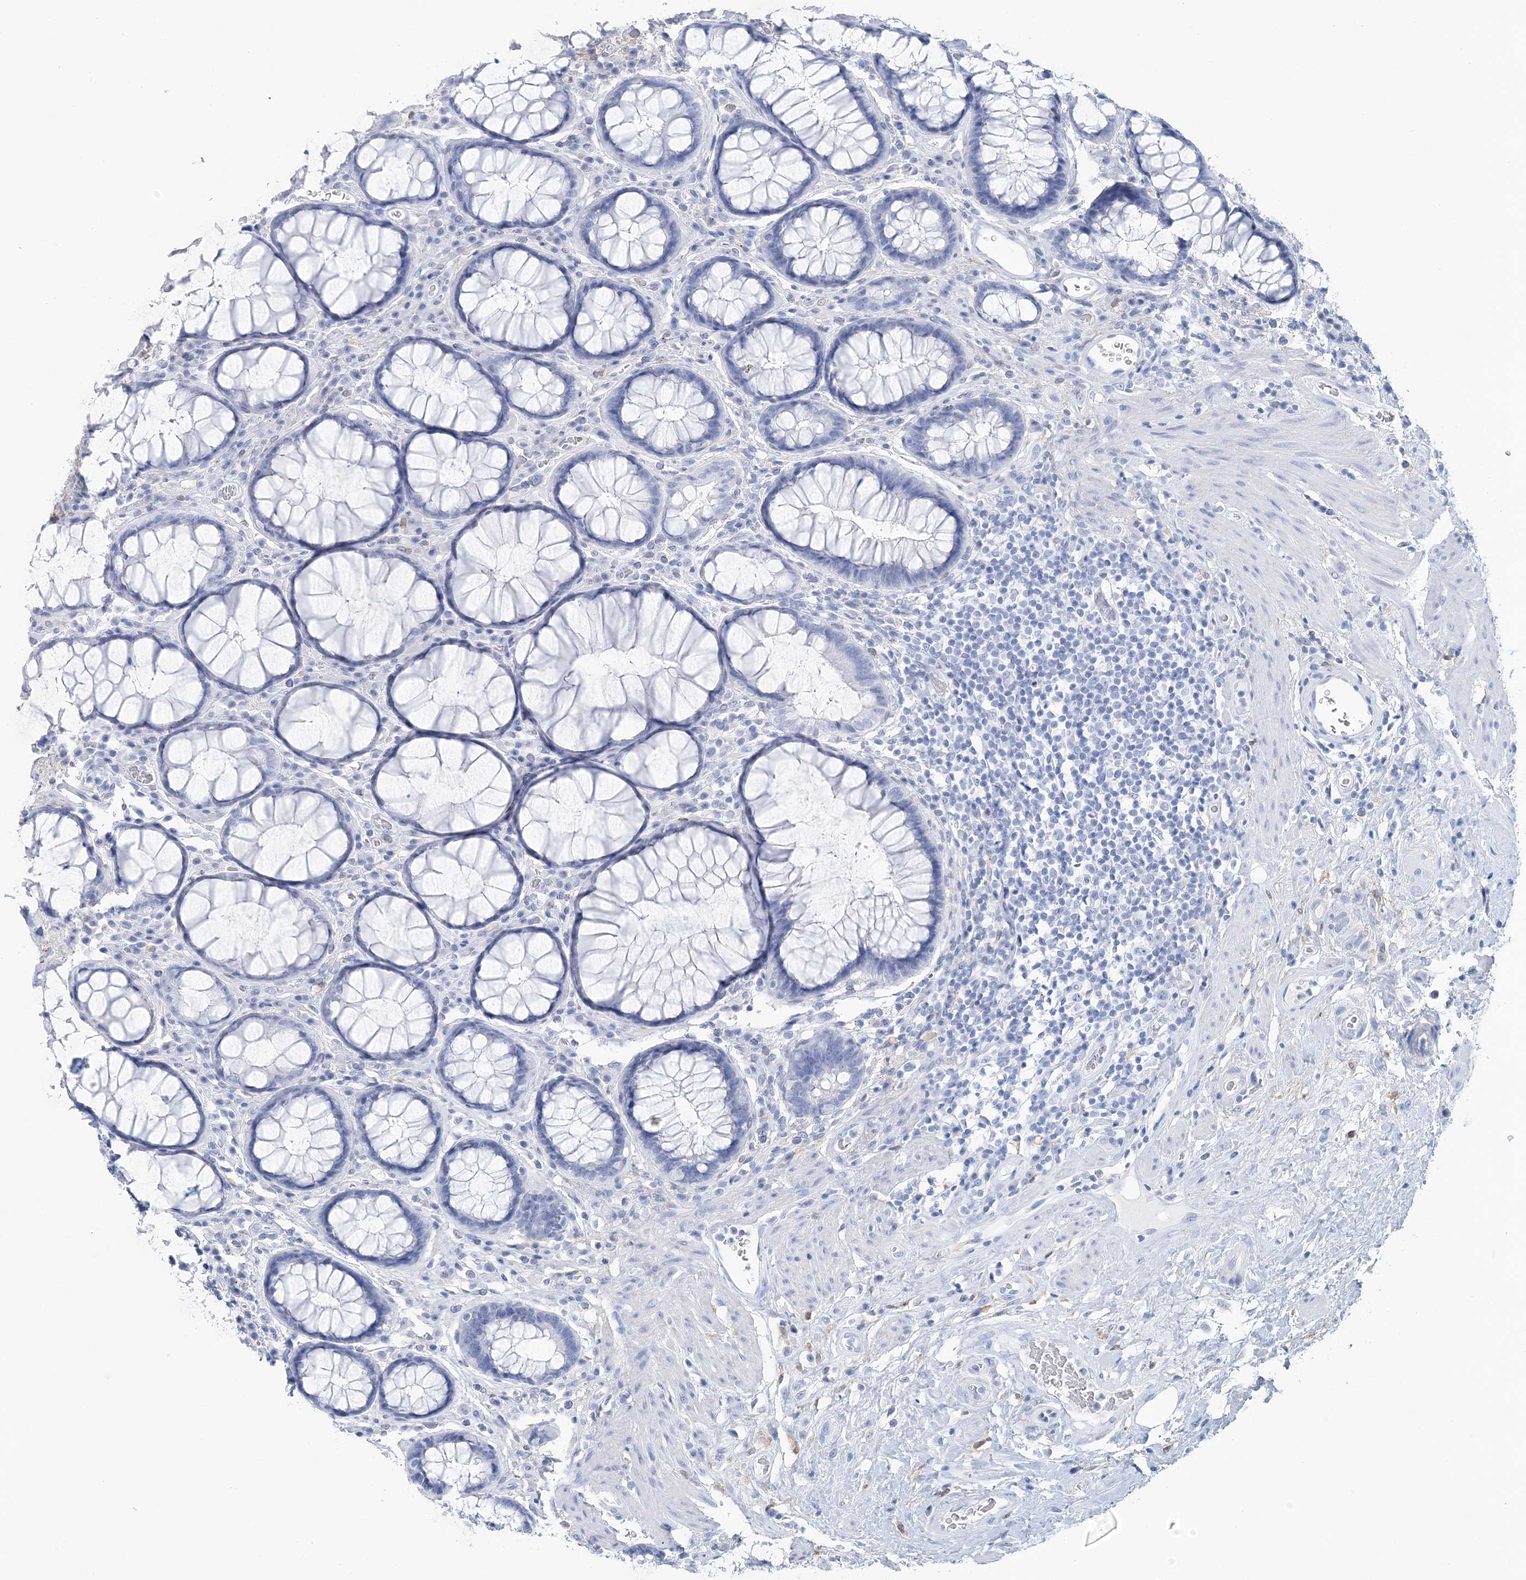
{"staining": {"intensity": "negative", "quantity": "none", "location": "none"}, "tissue": "rectum", "cell_type": "Glandular cells", "image_type": "normal", "snomed": [{"axis": "morphology", "description": "Normal tissue, NOS"}, {"axis": "topography", "description": "Rectum"}], "caption": "Immunohistochemistry (IHC) photomicrograph of benign human rectum stained for a protein (brown), which exhibits no expression in glandular cells.", "gene": "NKX6", "patient": {"sex": "male", "age": 64}}